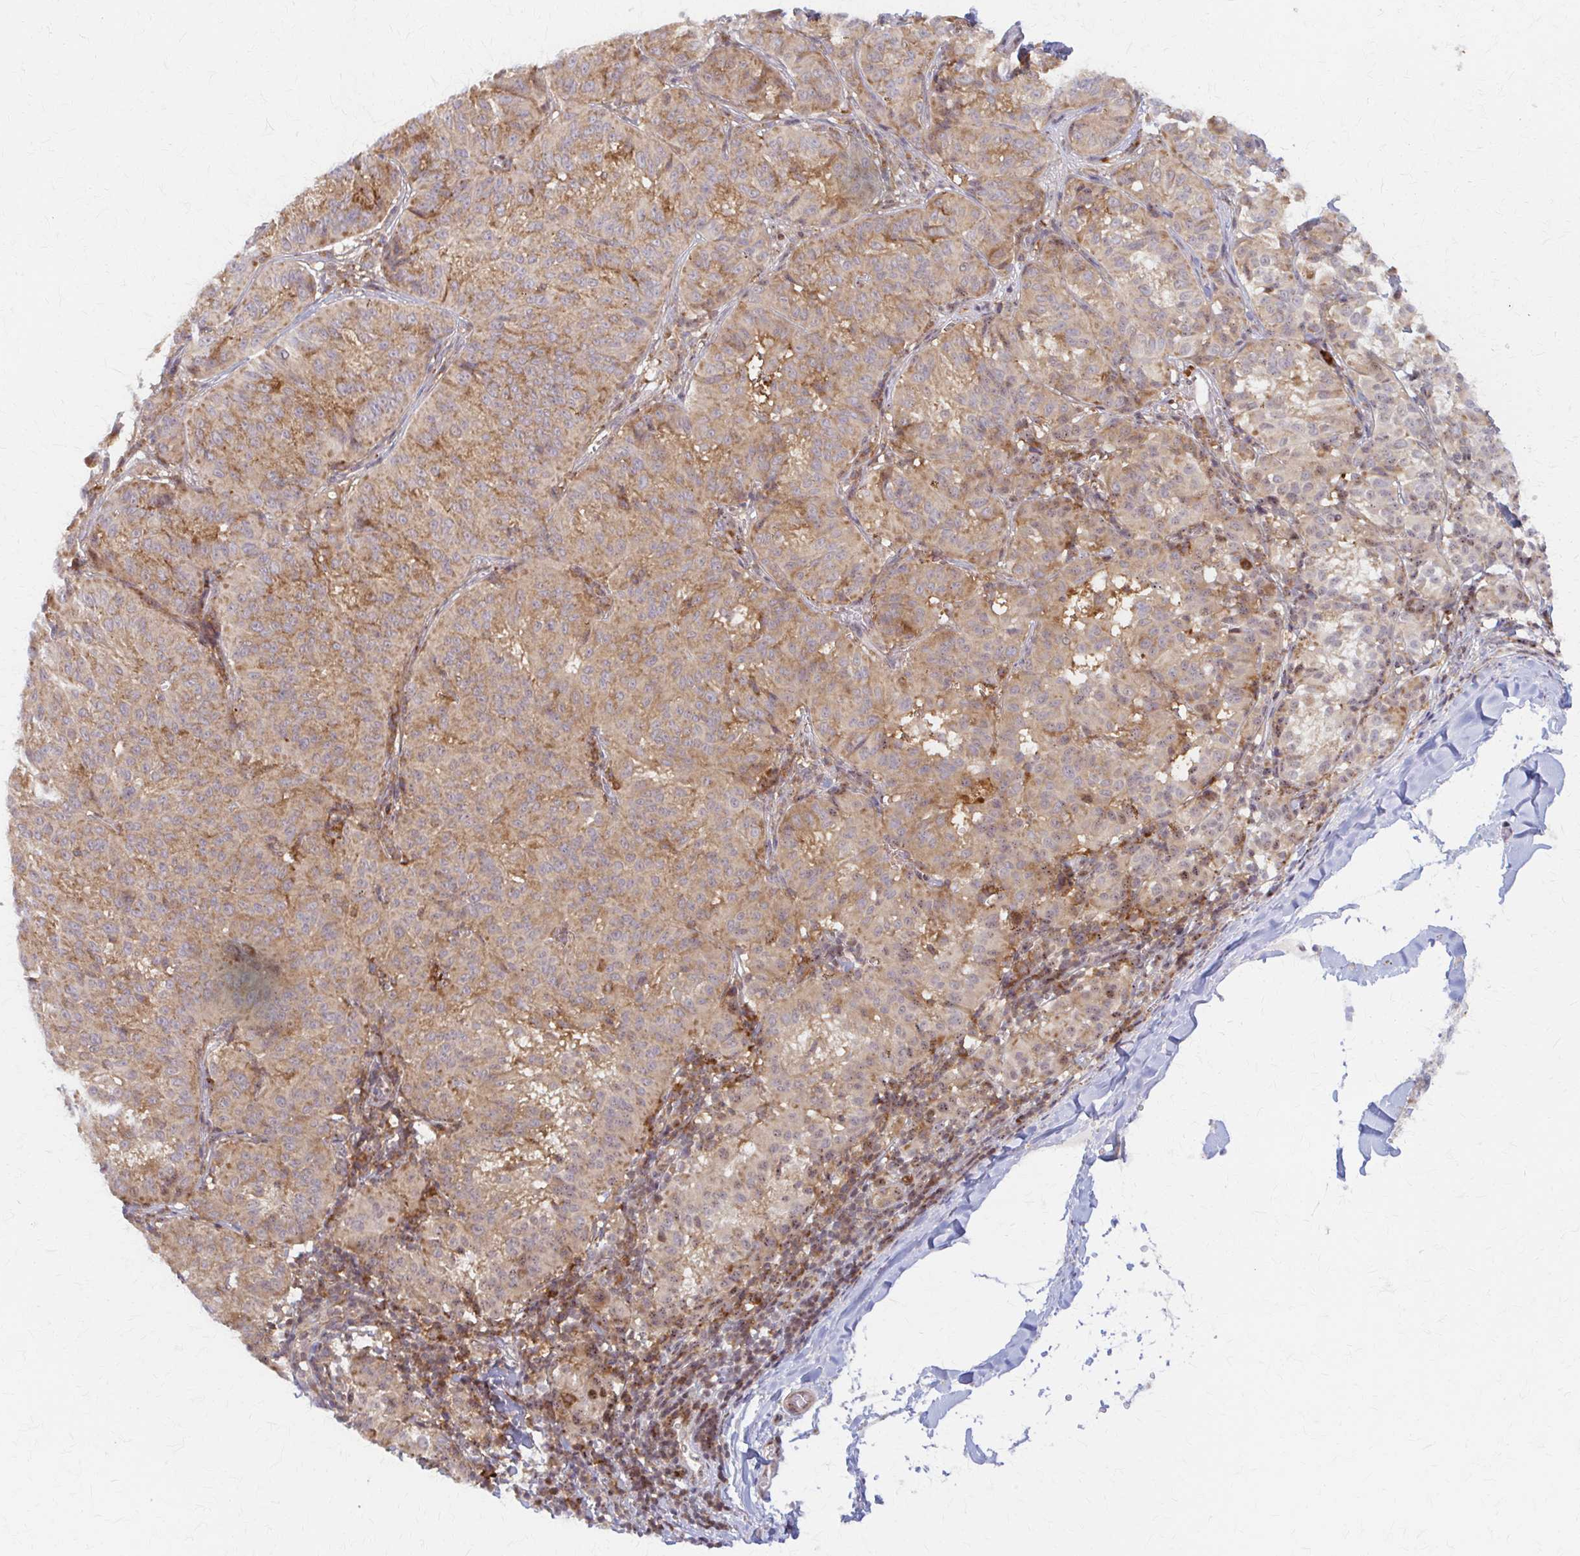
{"staining": {"intensity": "weak", "quantity": "25%-75%", "location": "cytoplasmic/membranous"}, "tissue": "melanoma", "cell_type": "Tumor cells", "image_type": "cancer", "snomed": [{"axis": "morphology", "description": "Malignant melanoma, NOS"}, {"axis": "topography", "description": "Skin"}], "caption": "The histopathology image reveals a brown stain indicating the presence of a protein in the cytoplasmic/membranous of tumor cells in malignant melanoma. The staining is performed using DAB brown chromogen to label protein expression. The nuclei are counter-stained blue using hematoxylin.", "gene": "ARHGAP35", "patient": {"sex": "female", "age": 72}}